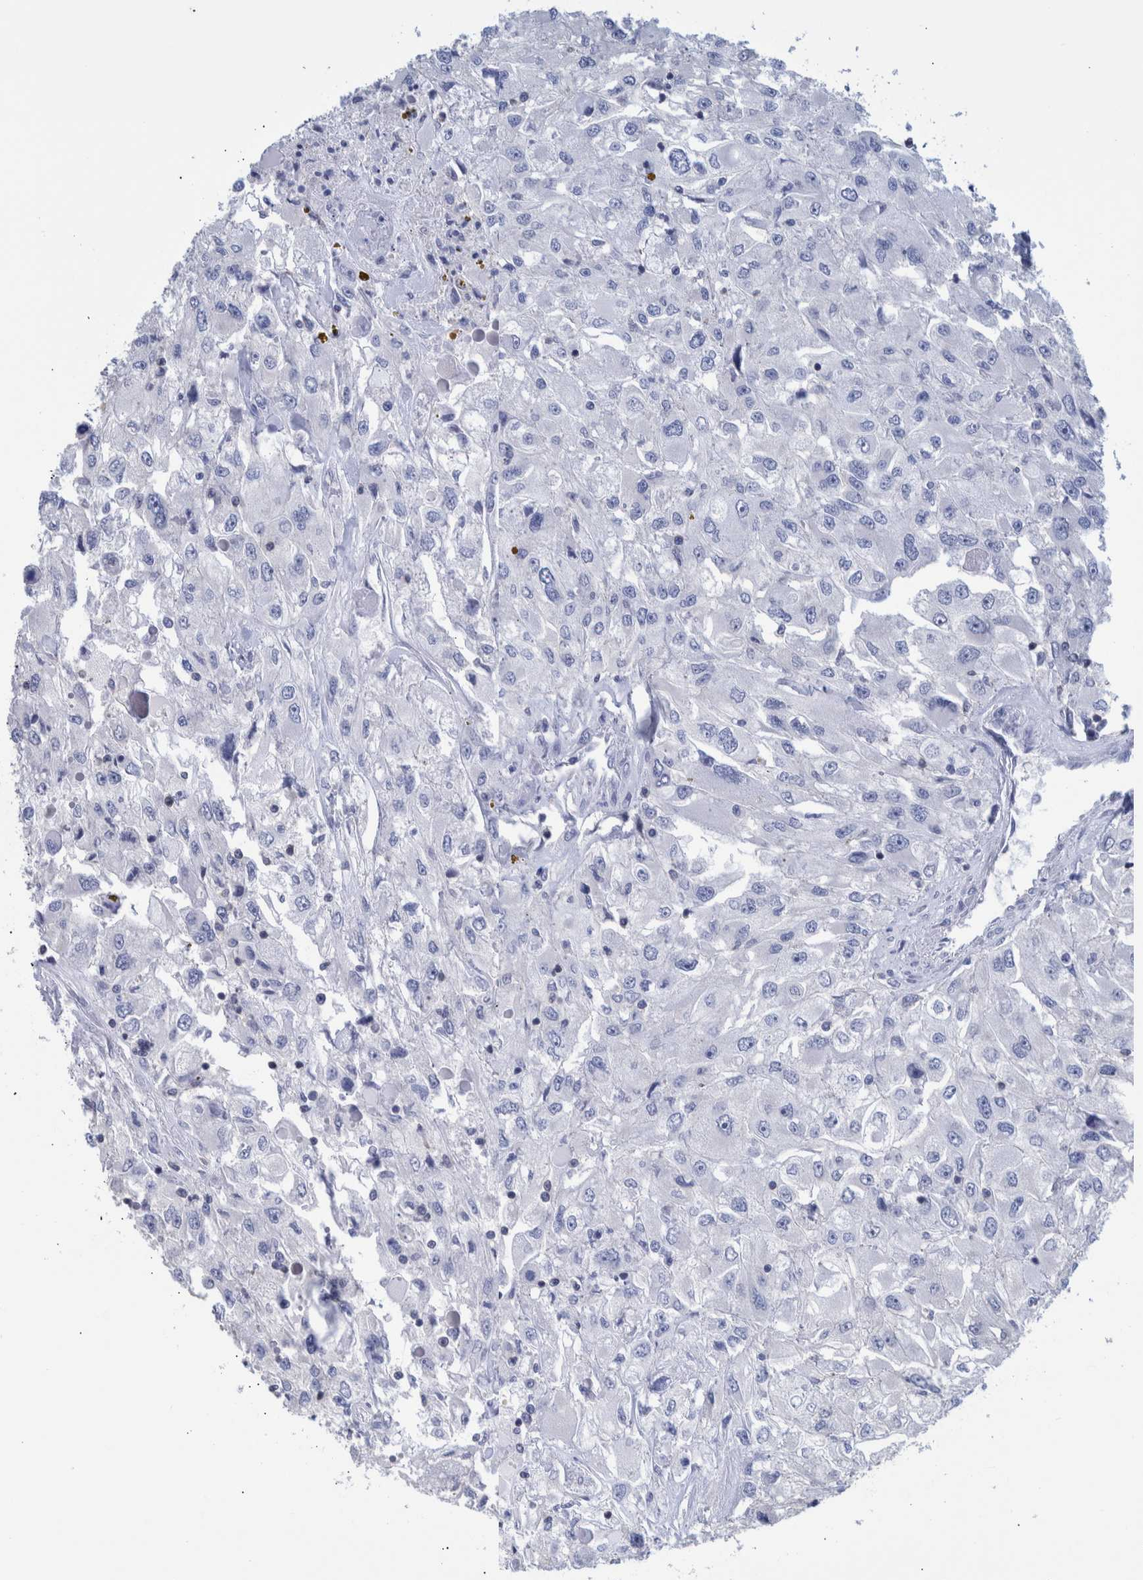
{"staining": {"intensity": "negative", "quantity": "none", "location": "none"}, "tissue": "renal cancer", "cell_type": "Tumor cells", "image_type": "cancer", "snomed": [{"axis": "morphology", "description": "Adenocarcinoma, NOS"}, {"axis": "topography", "description": "Kidney"}], "caption": "Renal adenocarcinoma was stained to show a protein in brown. There is no significant positivity in tumor cells.", "gene": "PPP3CC", "patient": {"sex": "female", "age": 52}}